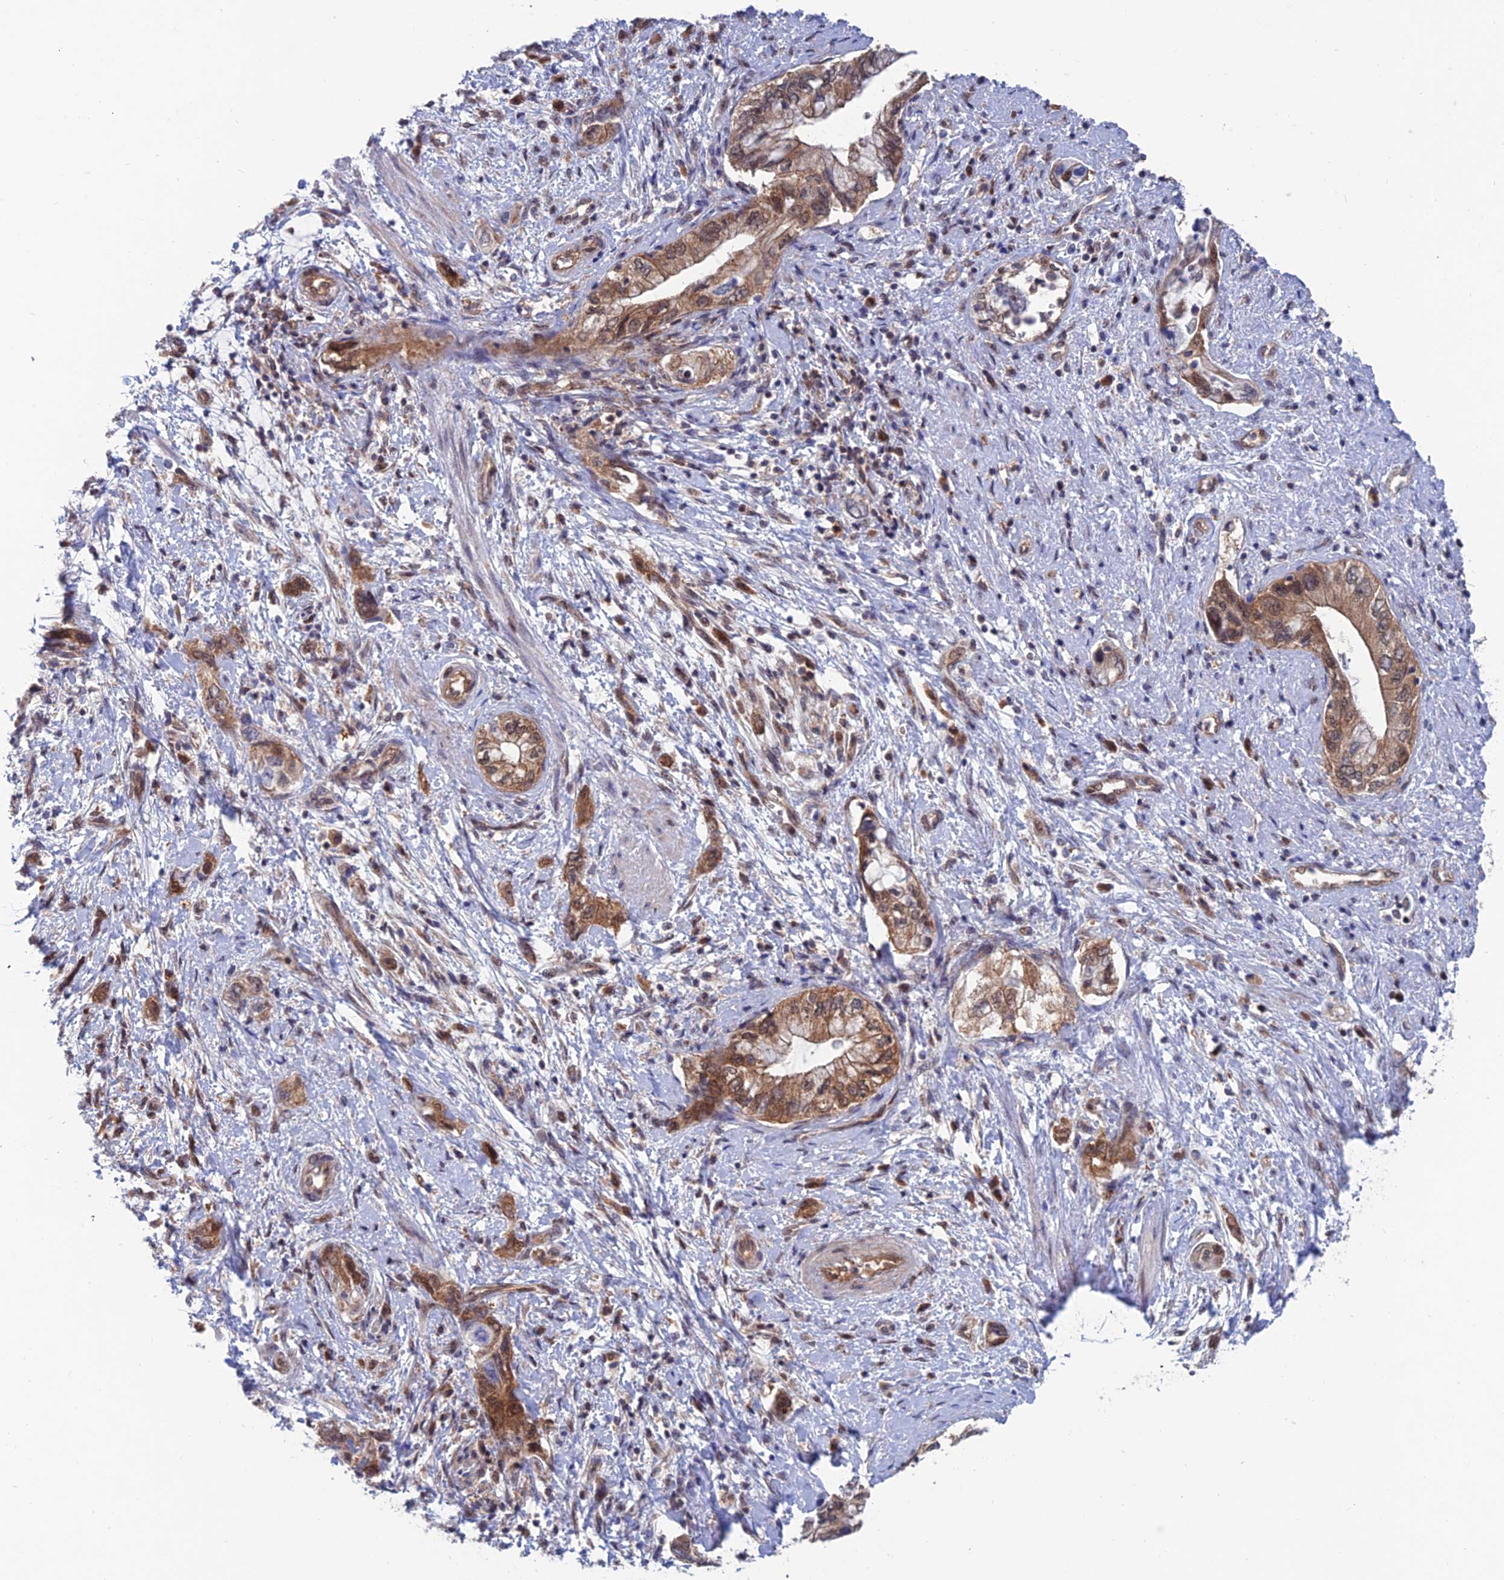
{"staining": {"intensity": "moderate", "quantity": ">75%", "location": "cytoplasmic/membranous,nuclear"}, "tissue": "pancreatic cancer", "cell_type": "Tumor cells", "image_type": "cancer", "snomed": [{"axis": "morphology", "description": "Adenocarcinoma, NOS"}, {"axis": "topography", "description": "Pancreas"}], "caption": "About >75% of tumor cells in pancreatic adenocarcinoma show moderate cytoplasmic/membranous and nuclear protein expression as visualized by brown immunohistochemical staining.", "gene": "IGBP1", "patient": {"sex": "female", "age": 73}}